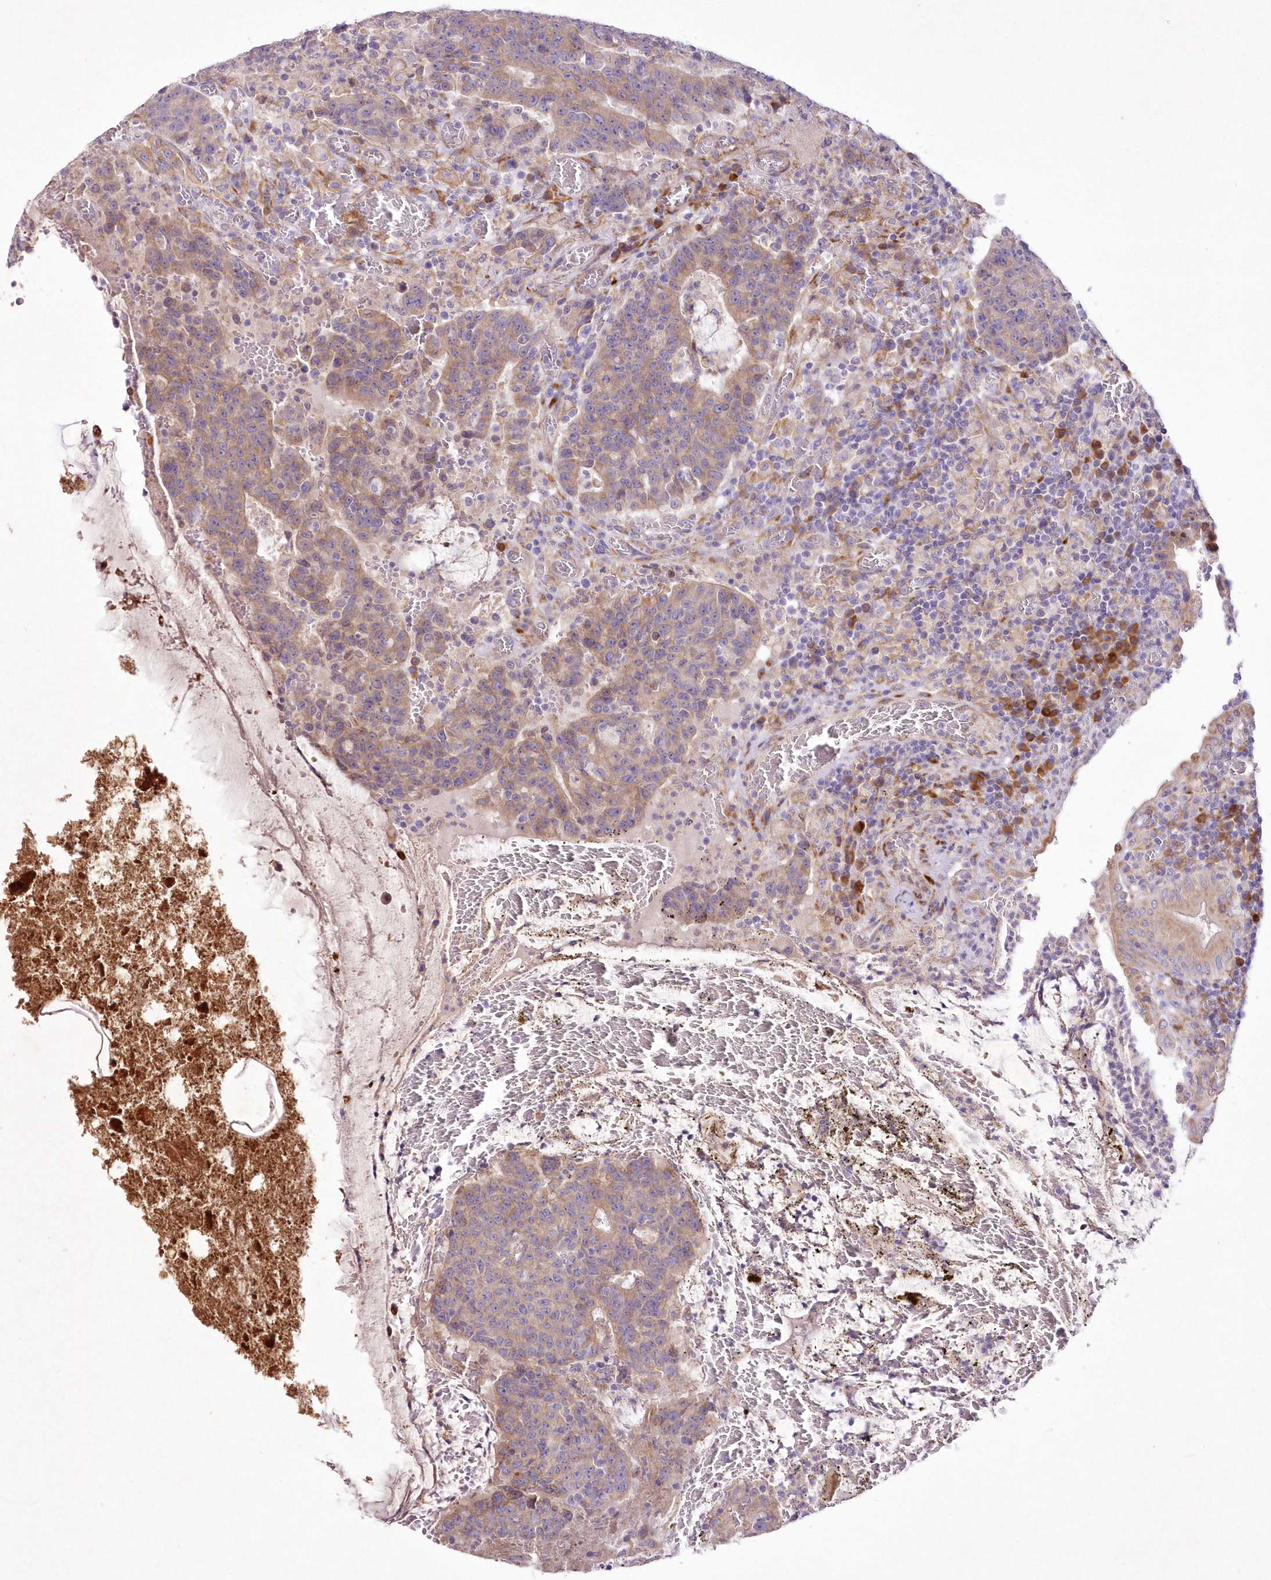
{"staining": {"intensity": "weak", "quantity": "25%-75%", "location": "cytoplasmic/membranous"}, "tissue": "colorectal cancer", "cell_type": "Tumor cells", "image_type": "cancer", "snomed": [{"axis": "morphology", "description": "Adenocarcinoma, NOS"}, {"axis": "topography", "description": "Colon"}], "caption": "A micrograph showing weak cytoplasmic/membranous positivity in about 25%-75% of tumor cells in colorectal adenocarcinoma, as visualized by brown immunohistochemical staining.", "gene": "ARFGEF3", "patient": {"sex": "female", "age": 75}}